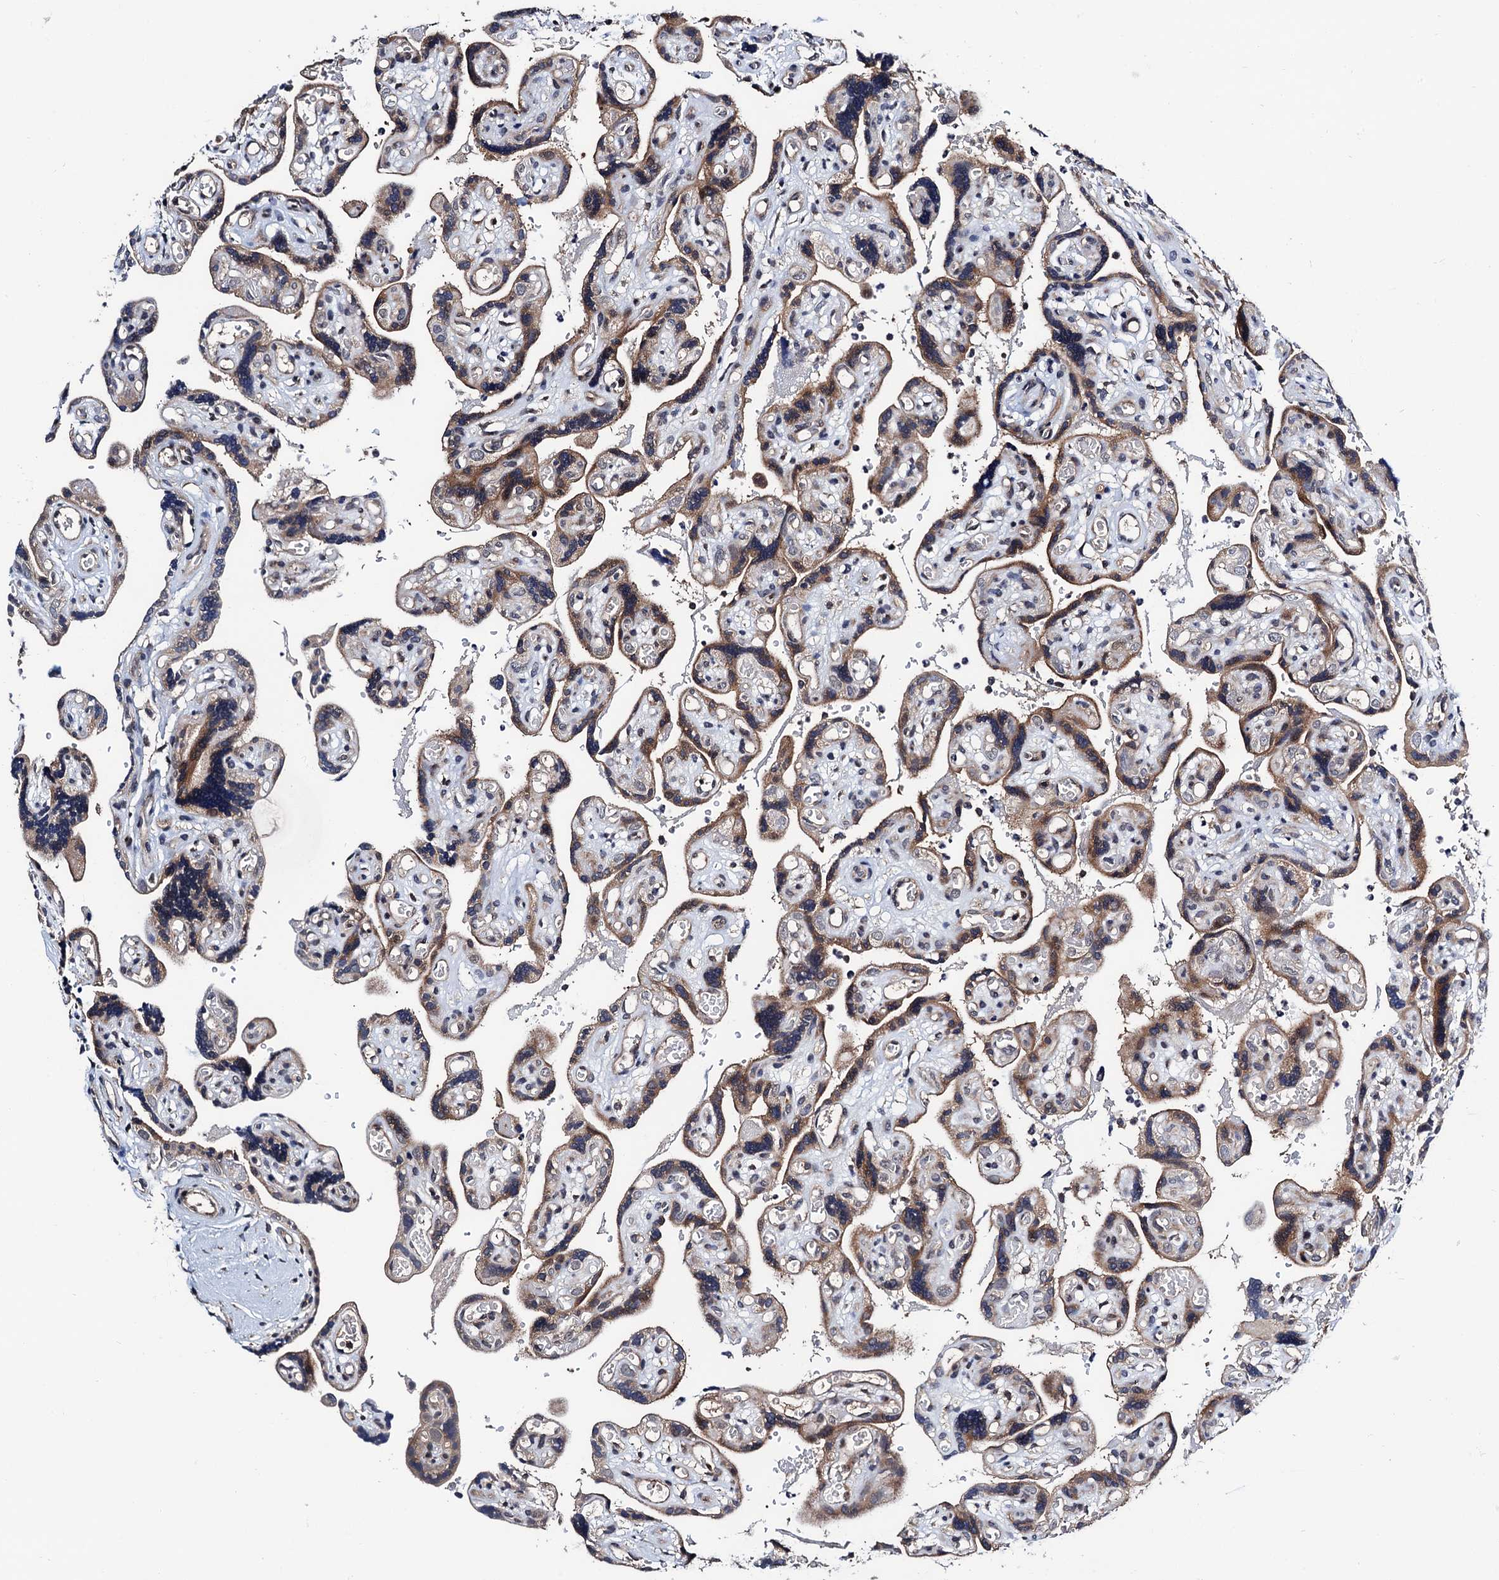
{"staining": {"intensity": "moderate", "quantity": ">75%", "location": "cytoplasmic/membranous"}, "tissue": "placenta", "cell_type": "Decidual cells", "image_type": "normal", "snomed": [{"axis": "morphology", "description": "Normal tissue, NOS"}, {"axis": "topography", "description": "Placenta"}], "caption": "About >75% of decidual cells in benign human placenta display moderate cytoplasmic/membranous protein staining as visualized by brown immunohistochemical staining.", "gene": "NAA16", "patient": {"sex": "female", "age": 30}}